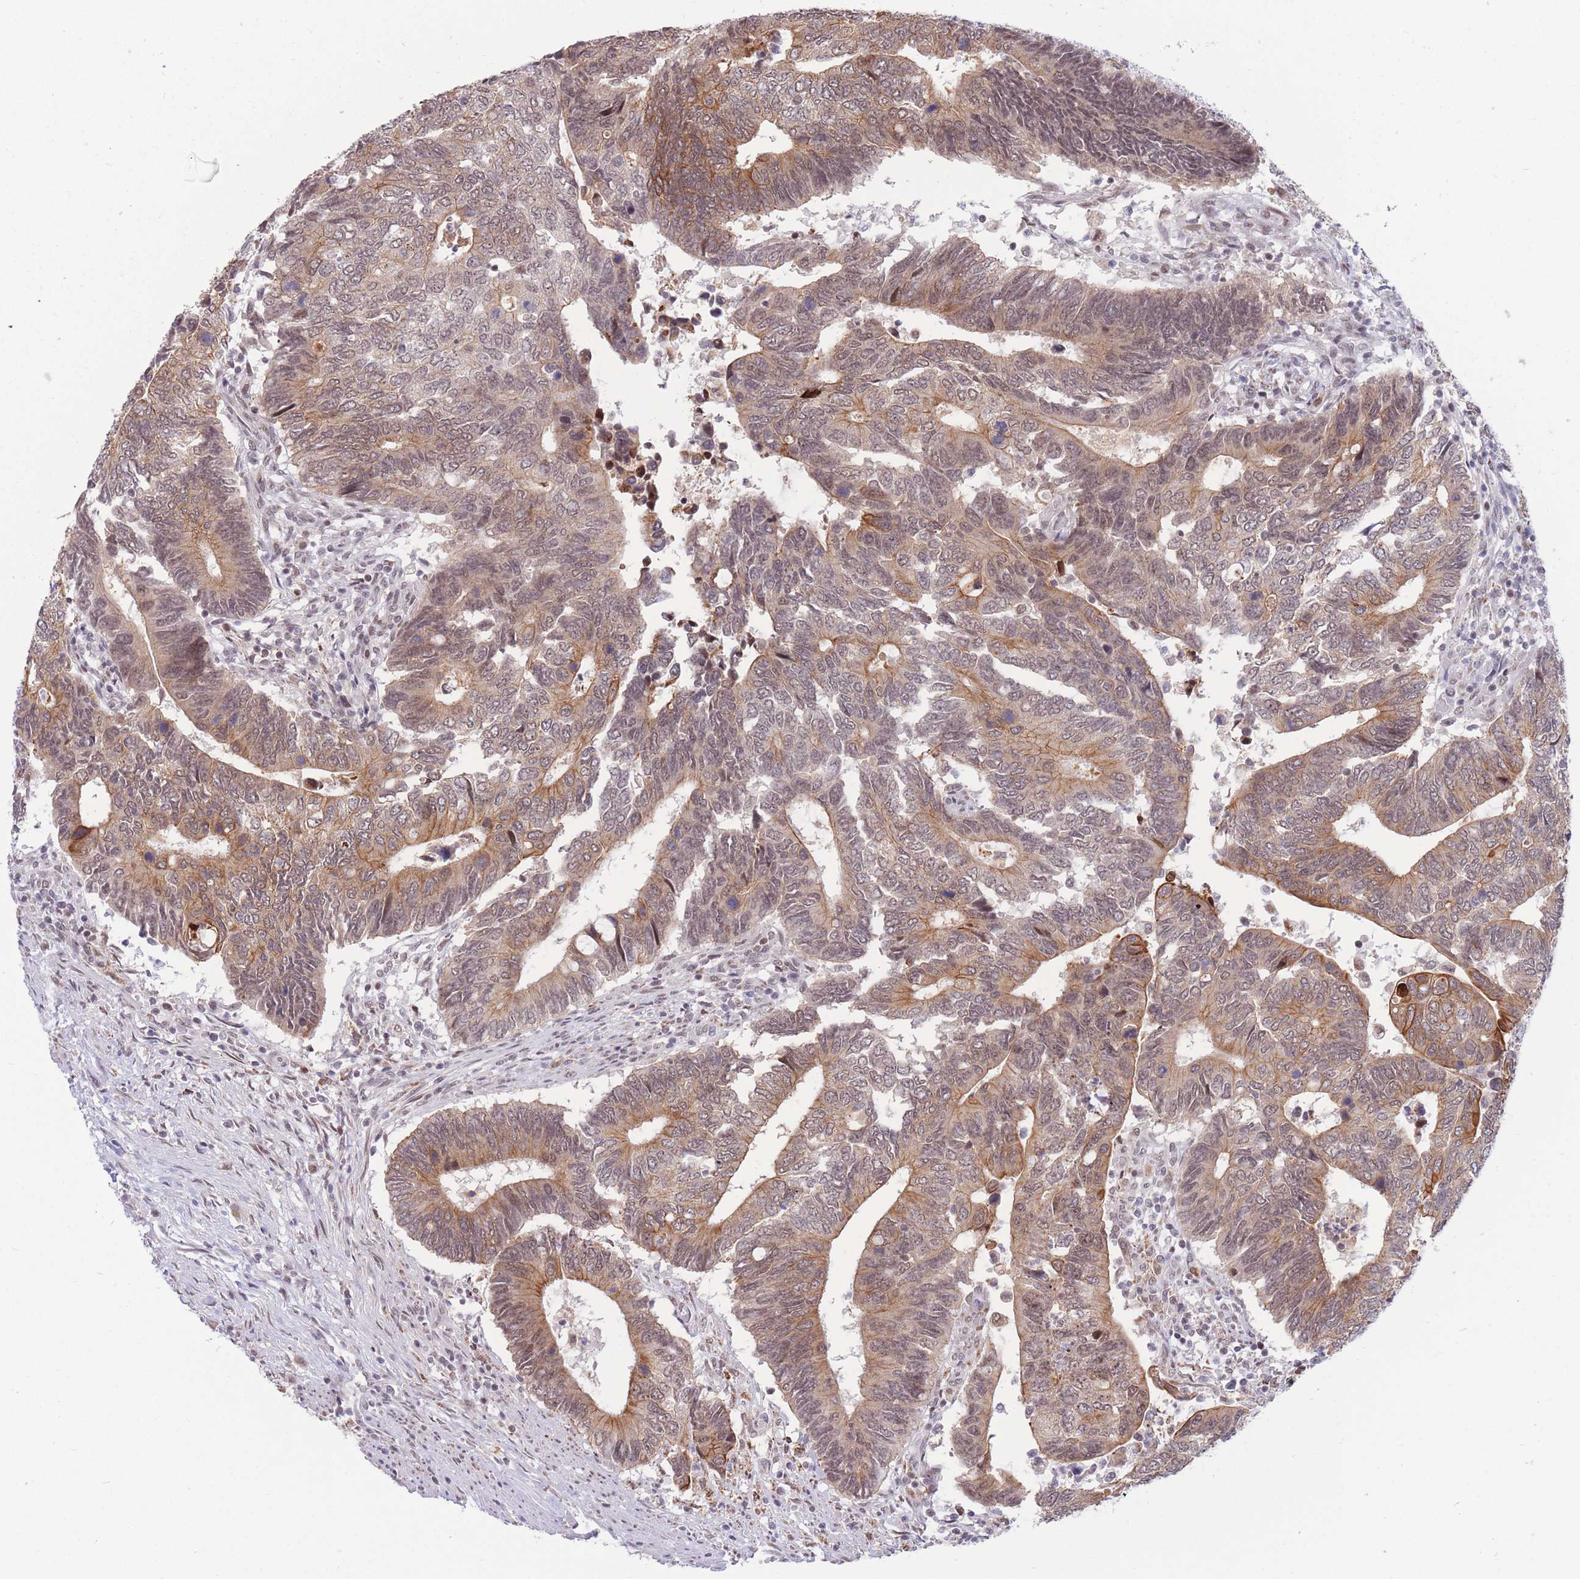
{"staining": {"intensity": "moderate", "quantity": ">75%", "location": "cytoplasmic/membranous,nuclear"}, "tissue": "colorectal cancer", "cell_type": "Tumor cells", "image_type": "cancer", "snomed": [{"axis": "morphology", "description": "Adenocarcinoma, NOS"}, {"axis": "topography", "description": "Colon"}], "caption": "Brown immunohistochemical staining in colorectal adenocarcinoma exhibits moderate cytoplasmic/membranous and nuclear positivity in approximately >75% of tumor cells.", "gene": "TARBP2", "patient": {"sex": "male", "age": 87}}